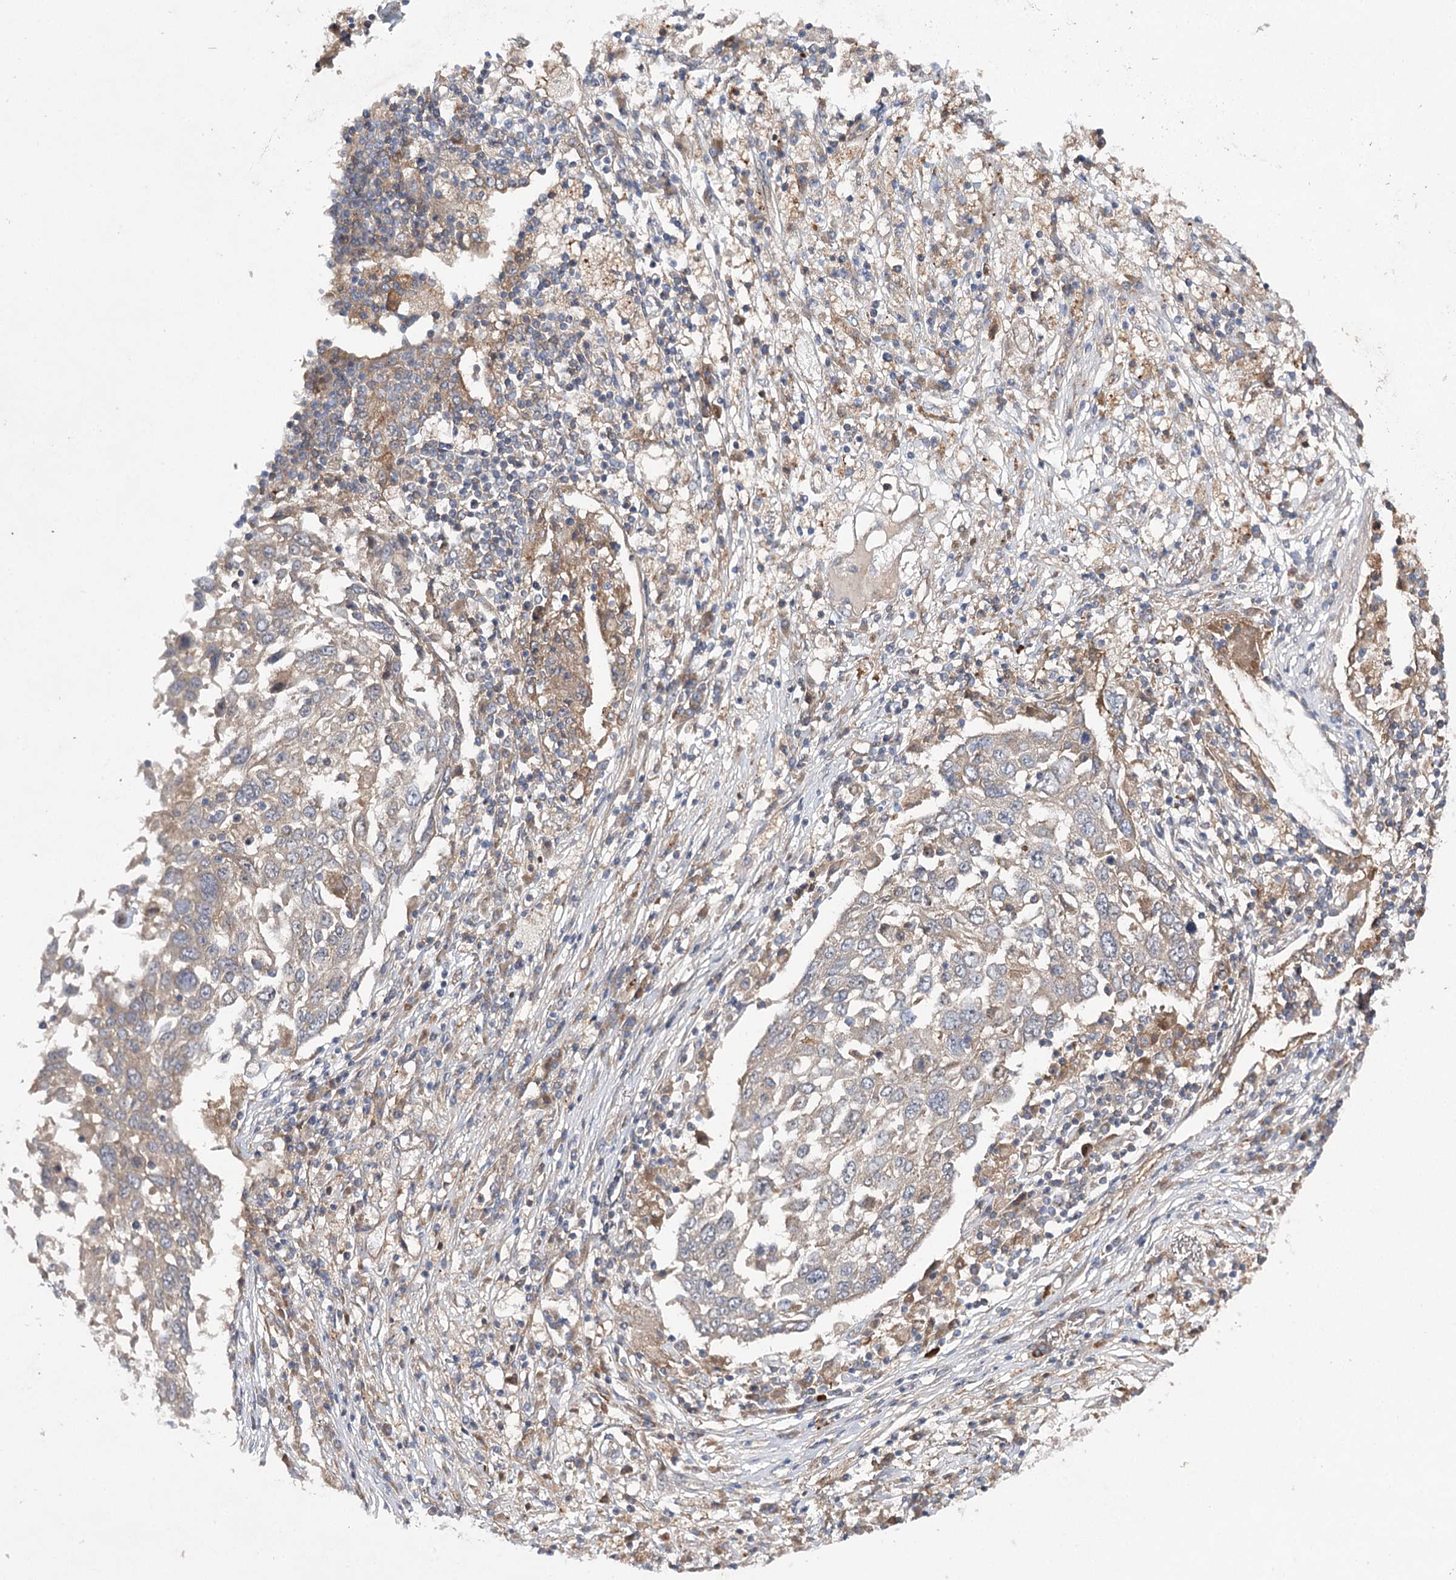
{"staining": {"intensity": "weak", "quantity": "<25%", "location": "cytoplasmic/membranous"}, "tissue": "lung cancer", "cell_type": "Tumor cells", "image_type": "cancer", "snomed": [{"axis": "morphology", "description": "Squamous cell carcinoma, NOS"}, {"axis": "topography", "description": "Lung"}], "caption": "A histopathology image of lung cancer (squamous cell carcinoma) stained for a protein shows no brown staining in tumor cells.", "gene": "BCR", "patient": {"sex": "male", "age": 65}}